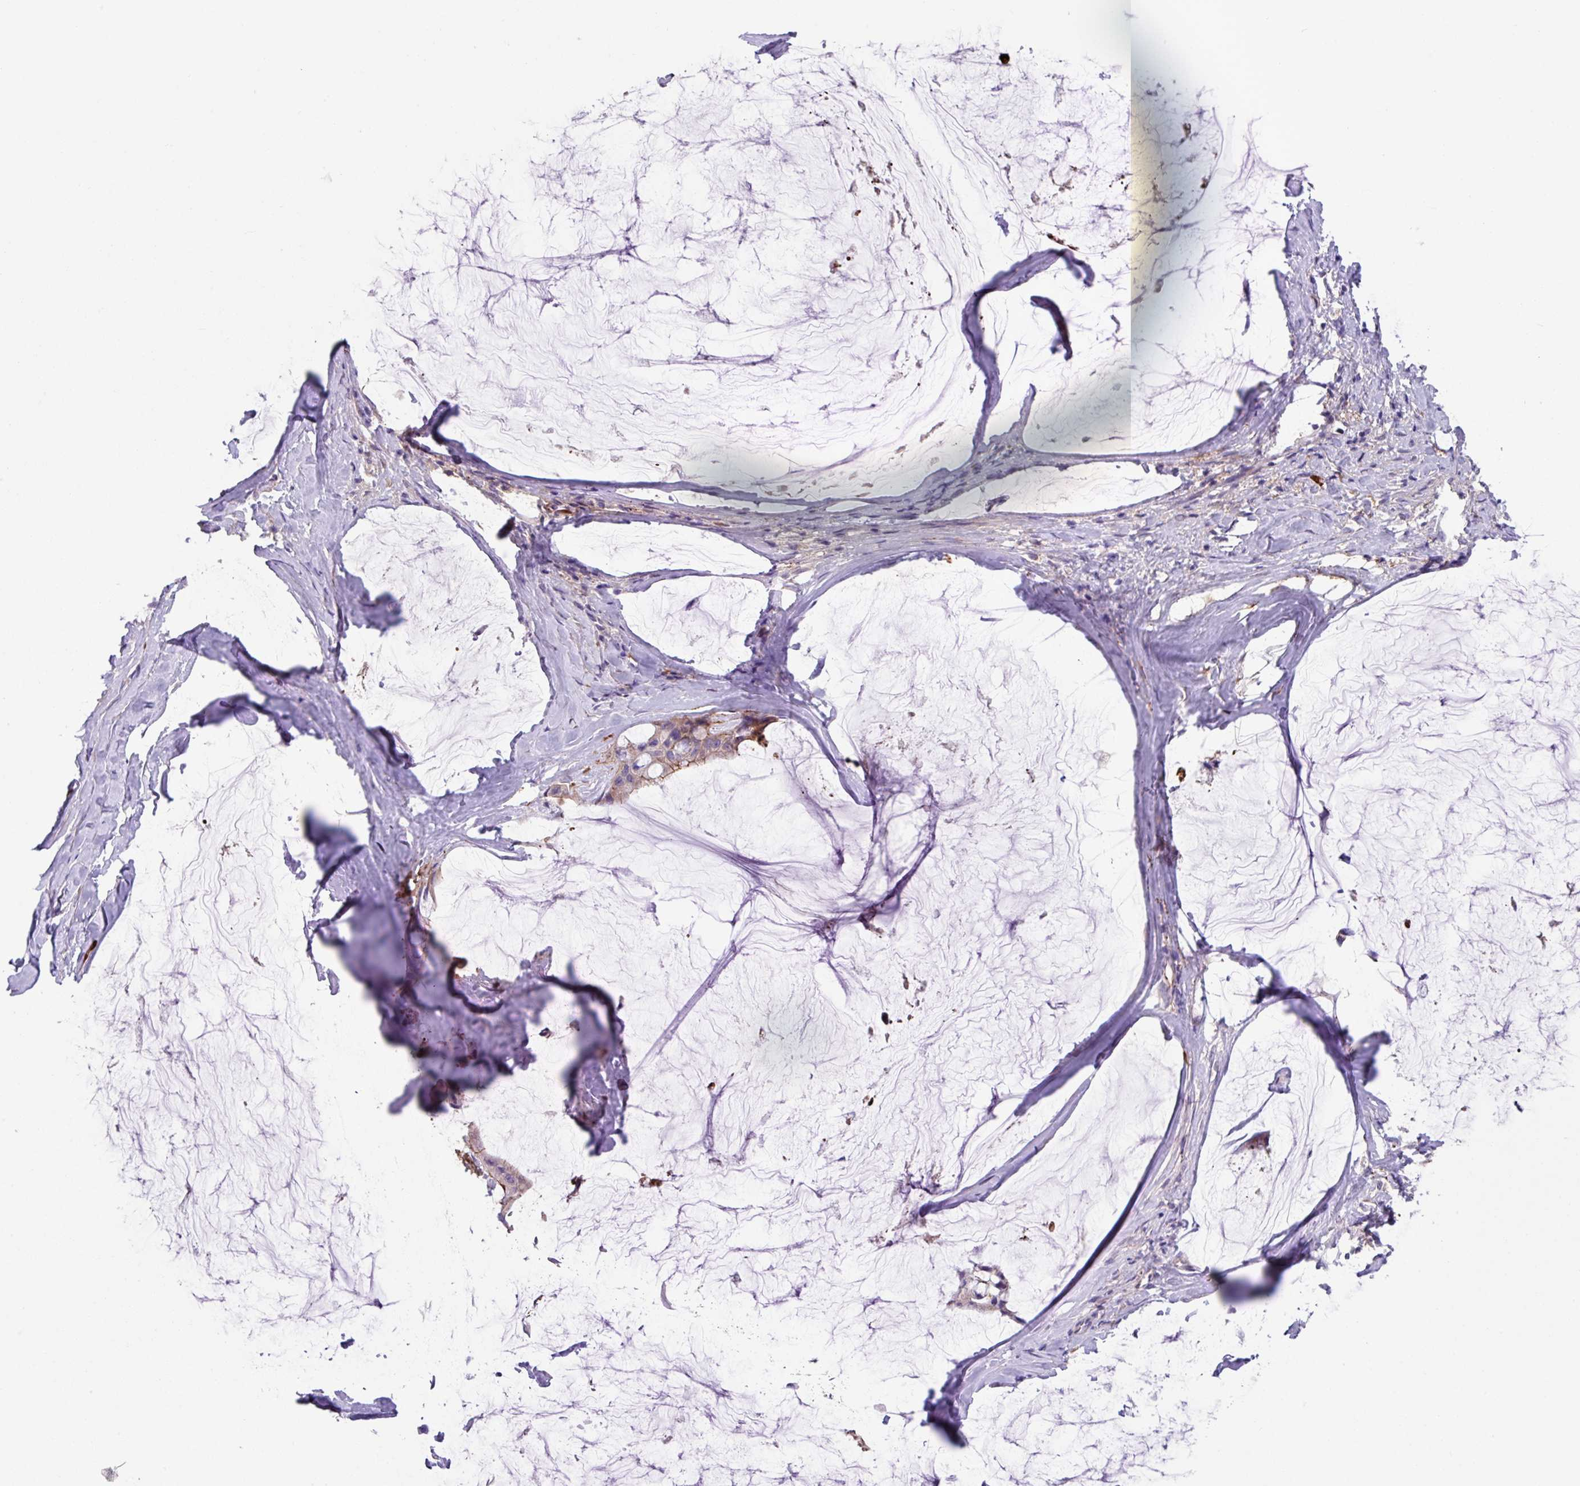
{"staining": {"intensity": "weak", "quantity": "<25%", "location": "cytoplasmic/membranous"}, "tissue": "ovarian cancer", "cell_type": "Tumor cells", "image_type": "cancer", "snomed": [{"axis": "morphology", "description": "Cystadenocarcinoma, mucinous, NOS"}, {"axis": "topography", "description": "Ovary"}], "caption": "The histopathology image displays no staining of tumor cells in ovarian cancer (mucinous cystadenocarcinoma).", "gene": "IQCJ", "patient": {"sex": "female", "age": 39}}